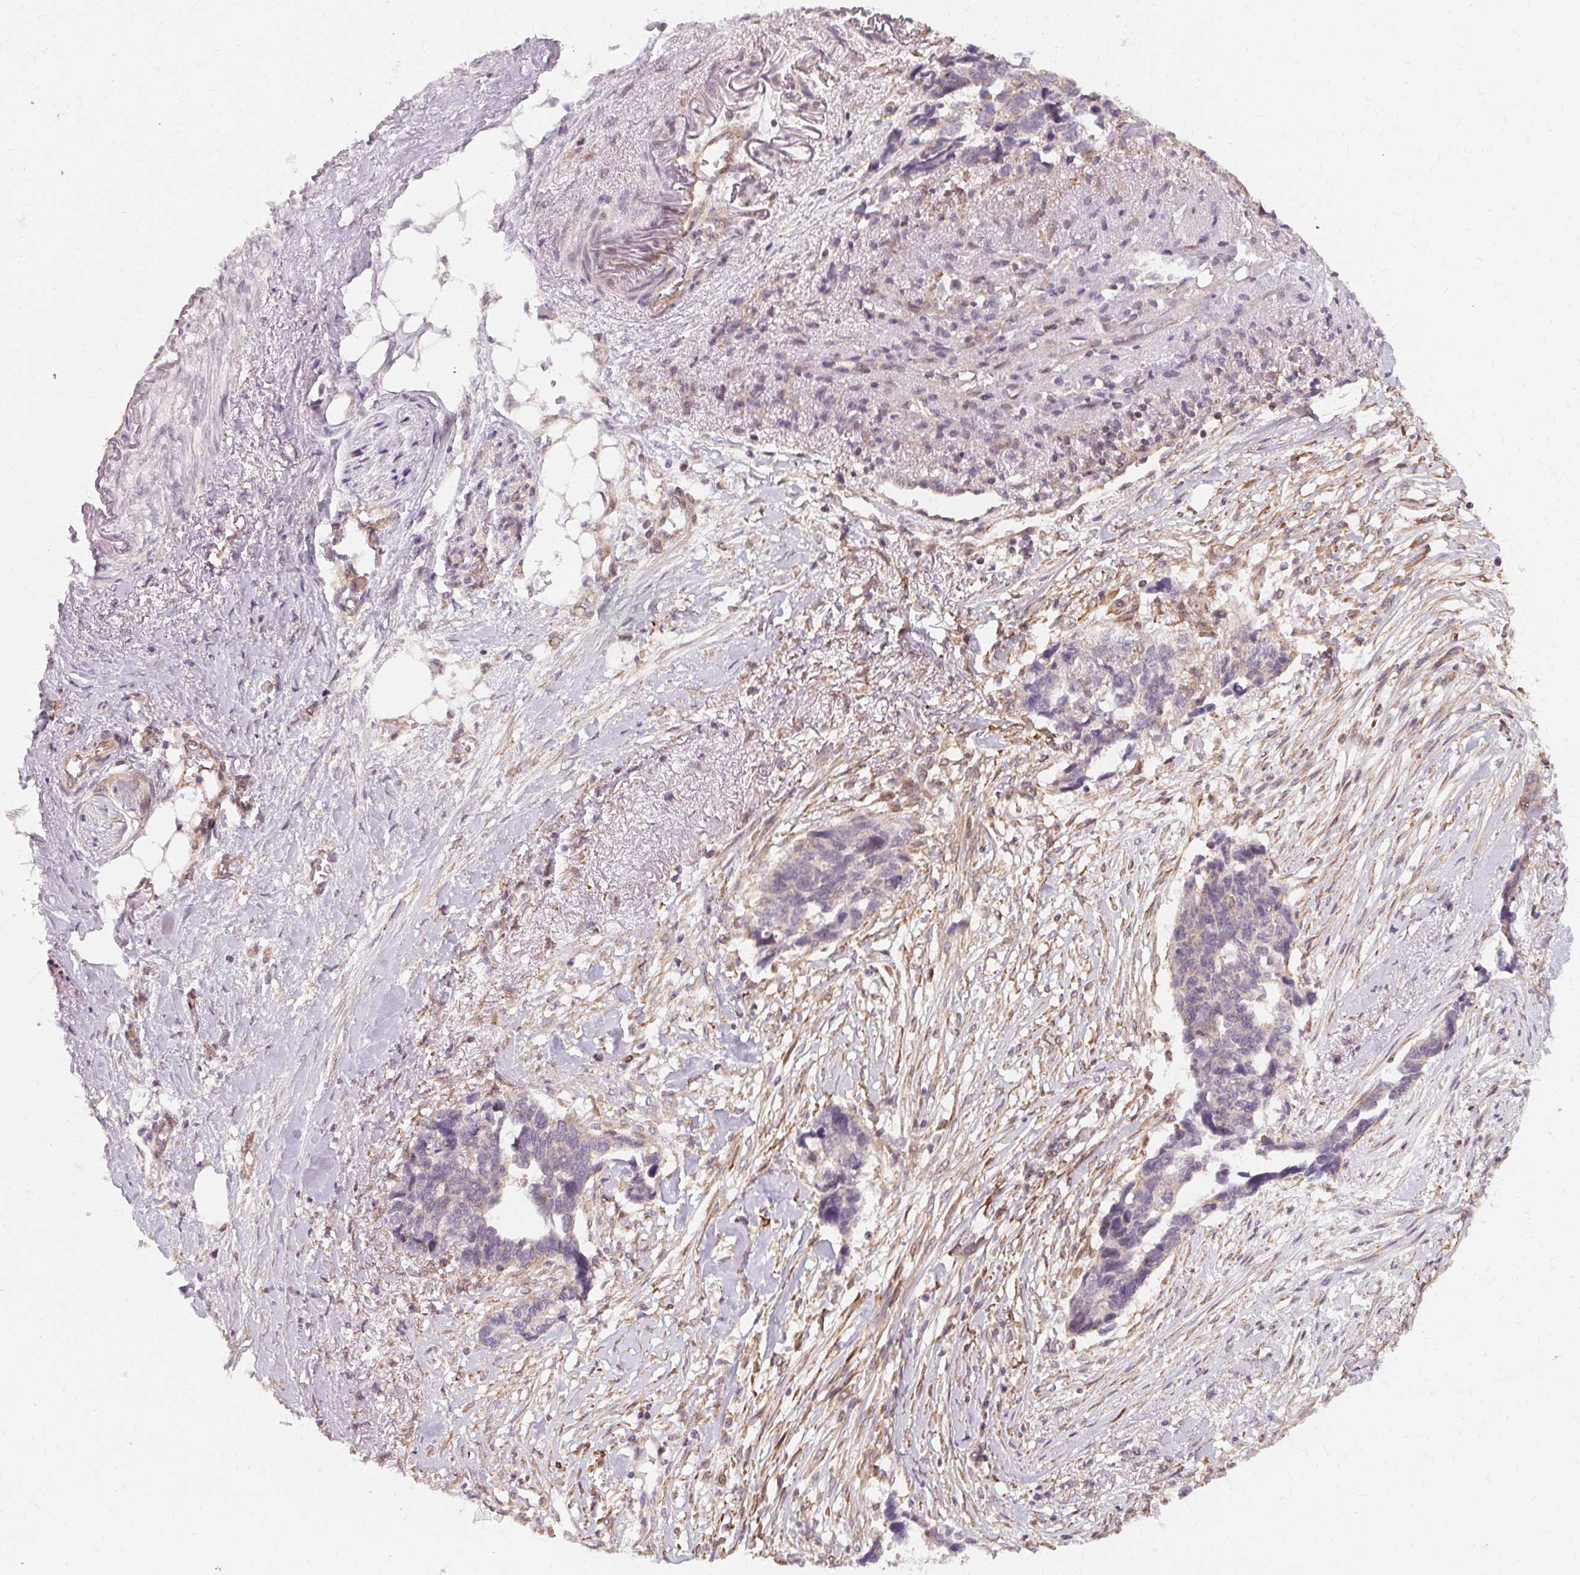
{"staining": {"intensity": "negative", "quantity": "none", "location": "none"}, "tissue": "ovarian cancer", "cell_type": "Tumor cells", "image_type": "cancer", "snomed": [{"axis": "morphology", "description": "Cystadenocarcinoma, serous, NOS"}, {"axis": "topography", "description": "Ovary"}], "caption": "Image shows no protein expression in tumor cells of serous cystadenocarcinoma (ovarian) tissue.", "gene": "USP8", "patient": {"sex": "female", "age": 69}}